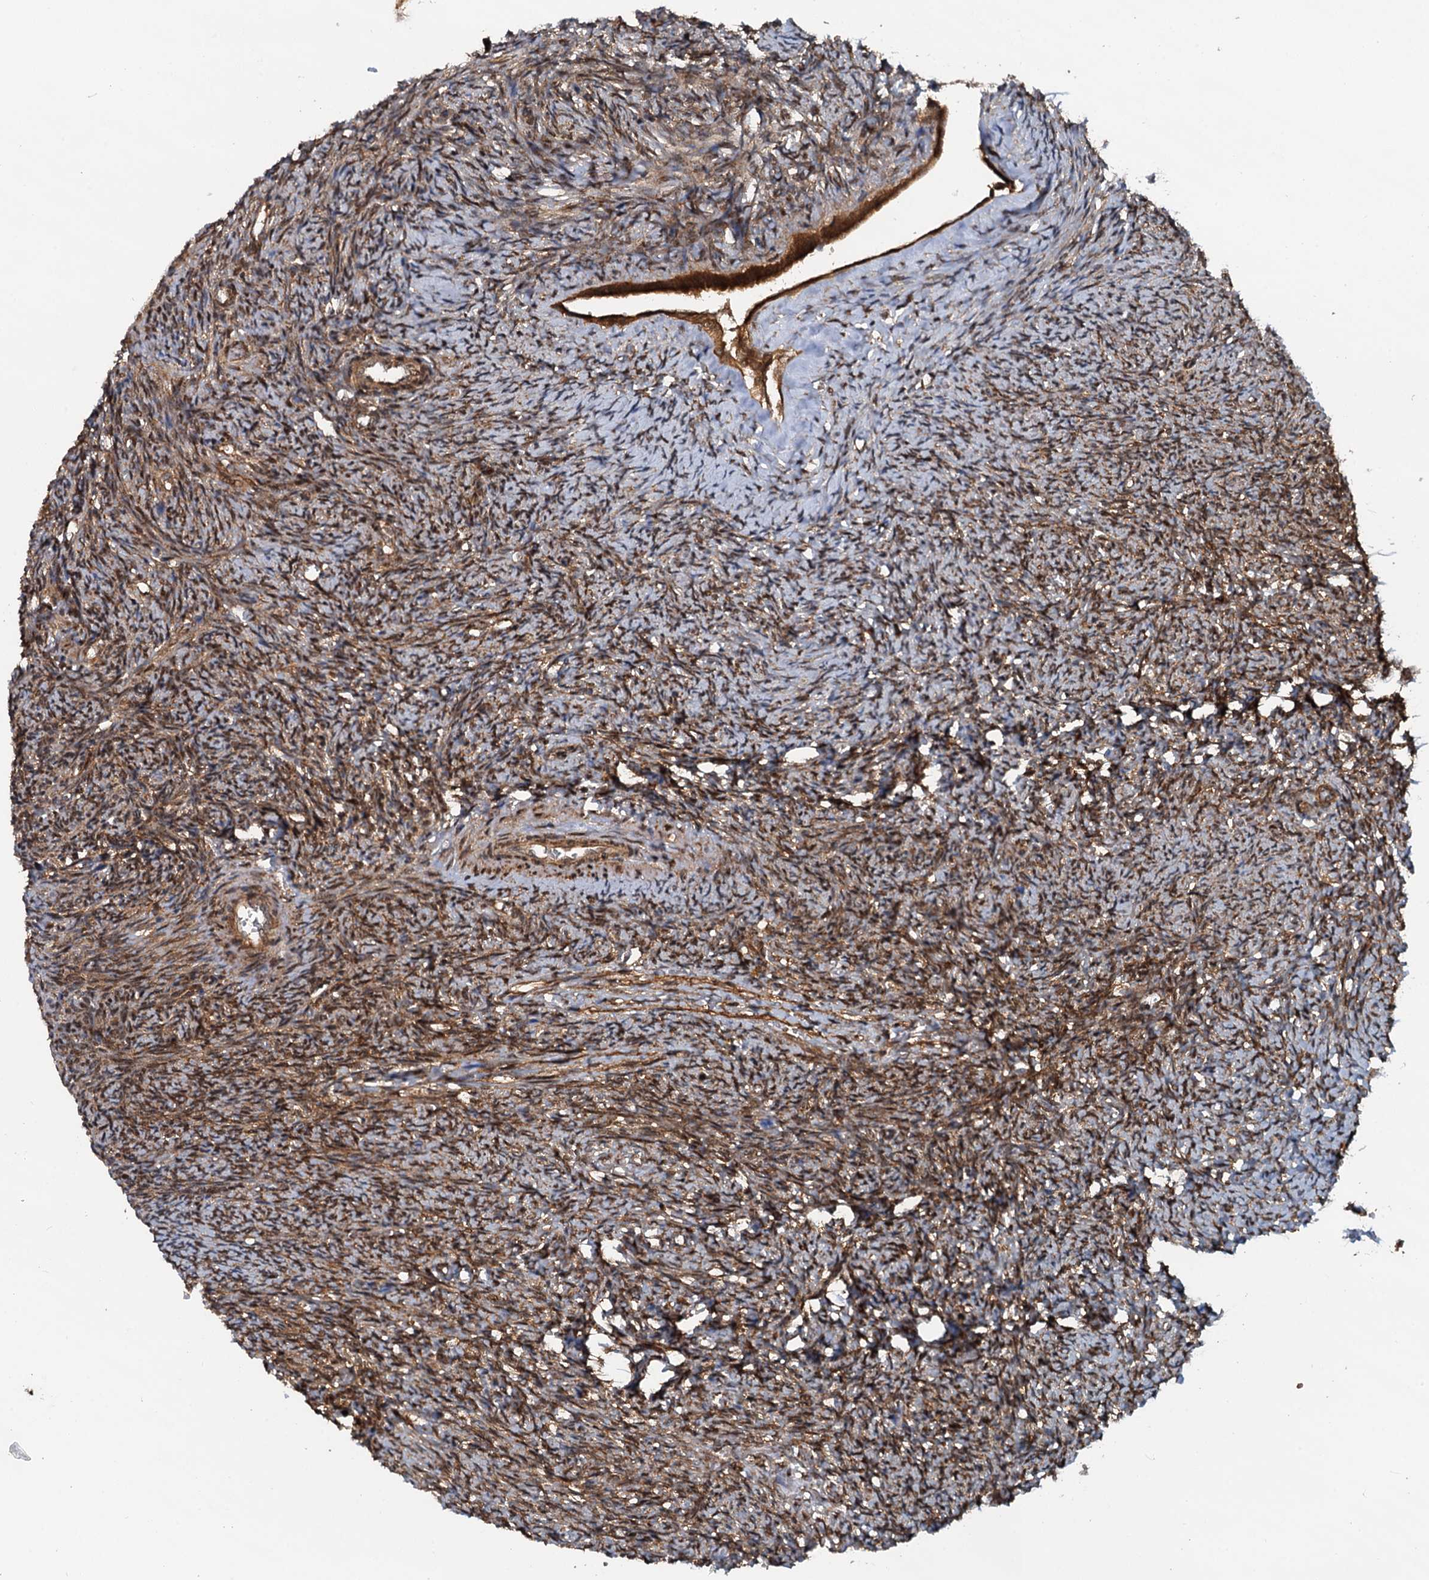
{"staining": {"intensity": "moderate", "quantity": ">75%", "location": "cytoplasmic/membranous,nuclear"}, "tissue": "ovary", "cell_type": "Ovarian stroma cells", "image_type": "normal", "snomed": [{"axis": "morphology", "description": "Normal tissue, NOS"}, {"axis": "topography", "description": "Ovary"}], "caption": "This photomicrograph demonstrates benign ovary stained with immunohistochemistry to label a protein in brown. The cytoplasmic/membranous,nuclear of ovarian stroma cells show moderate positivity for the protein. Nuclei are counter-stained blue.", "gene": "STUB1", "patient": {"sex": "female", "age": 41}}